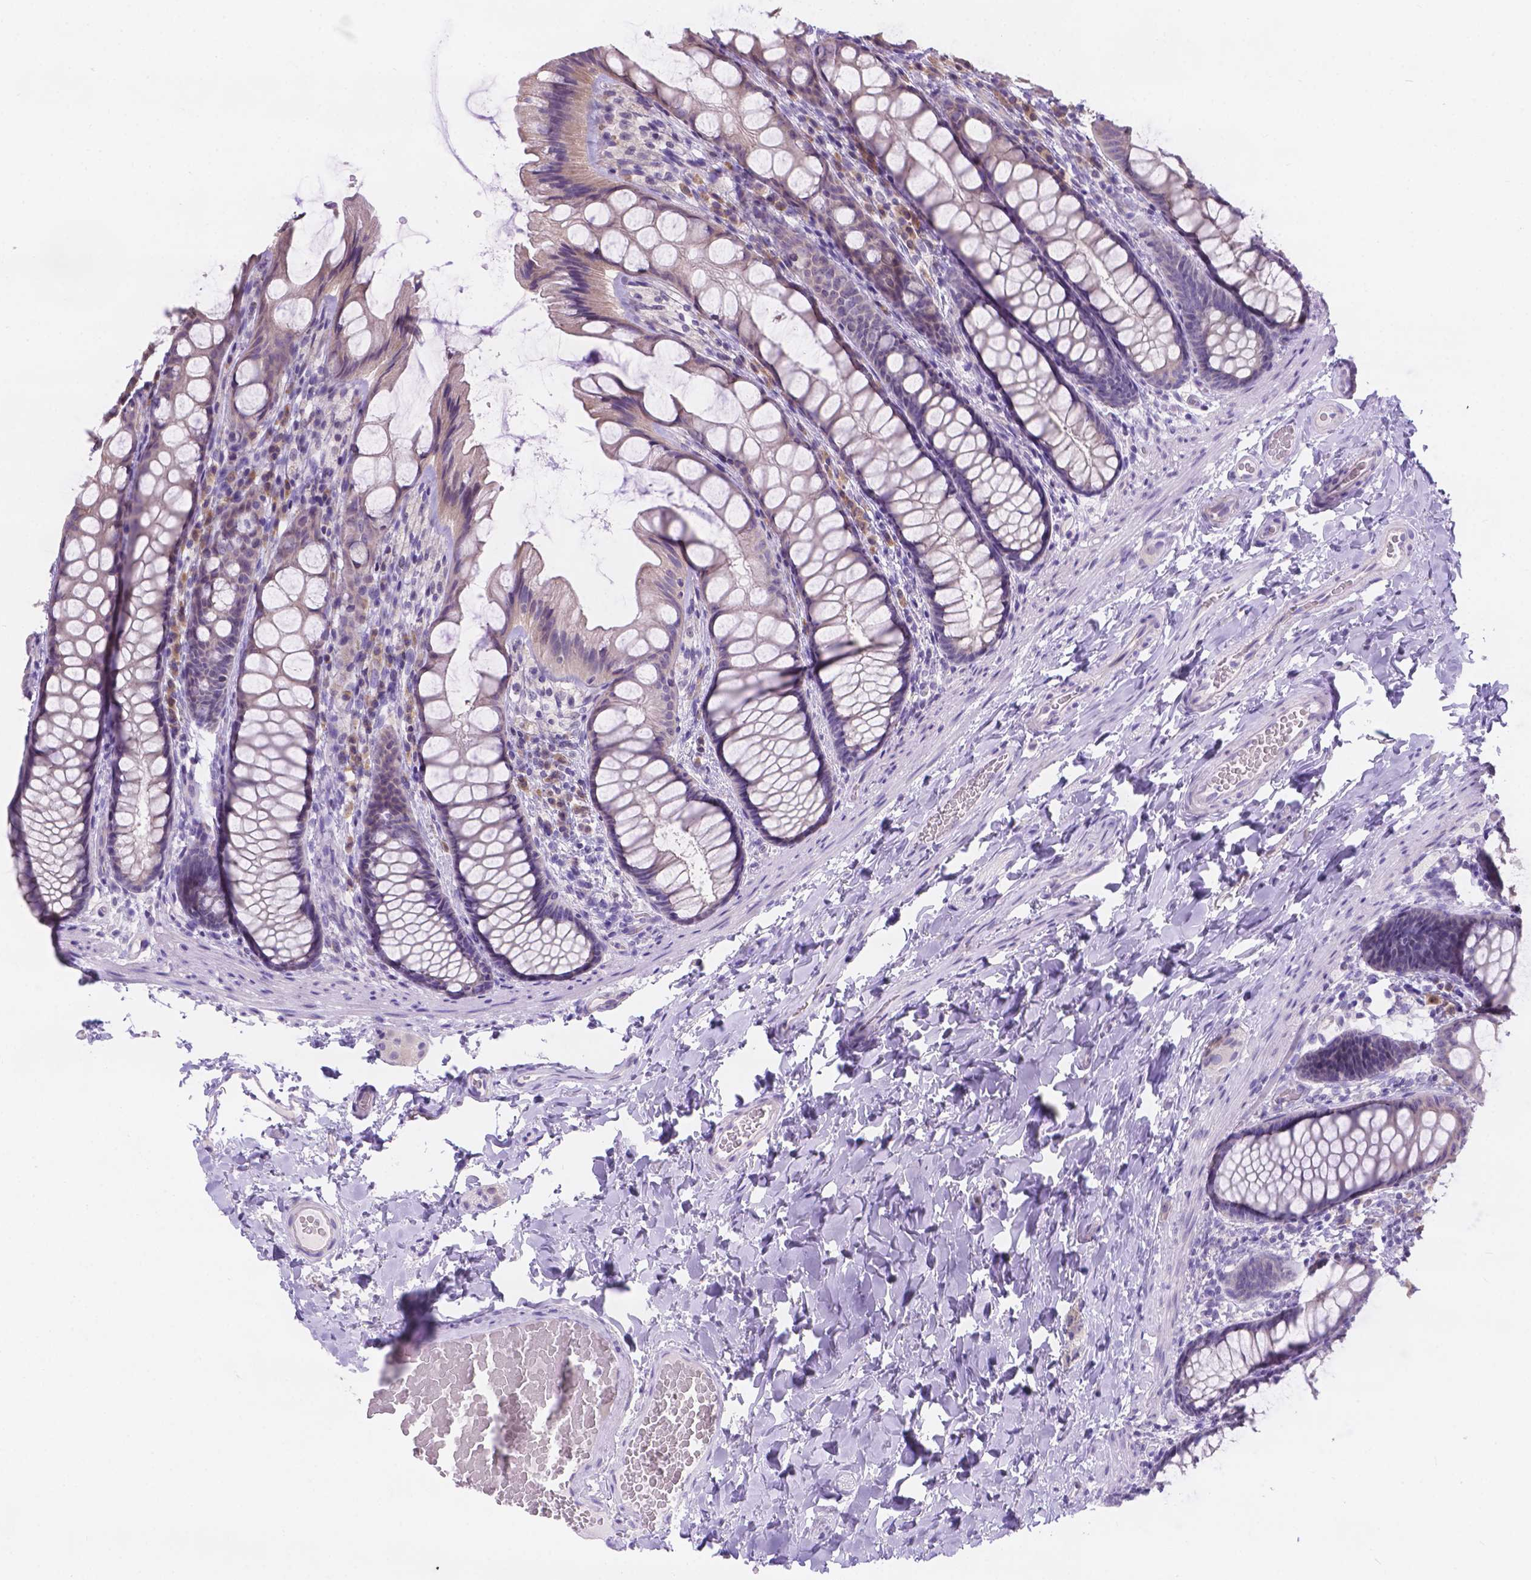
{"staining": {"intensity": "negative", "quantity": "none", "location": "none"}, "tissue": "colon", "cell_type": "Endothelial cells", "image_type": "normal", "snomed": [{"axis": "morphology", "description": "Normal tissue, NOS"}, {"axis": "topography", "description": "Colon"}], "caption": "Immunohistochemical staining of benign colon reveals no significant staining in endothelial cells. (DAB (3,3'-diaminobenzidine) immunohistochemistry (IHC), high magnification).", "gene": "CD96", "patient": {"sex": "male", "age": 47}}